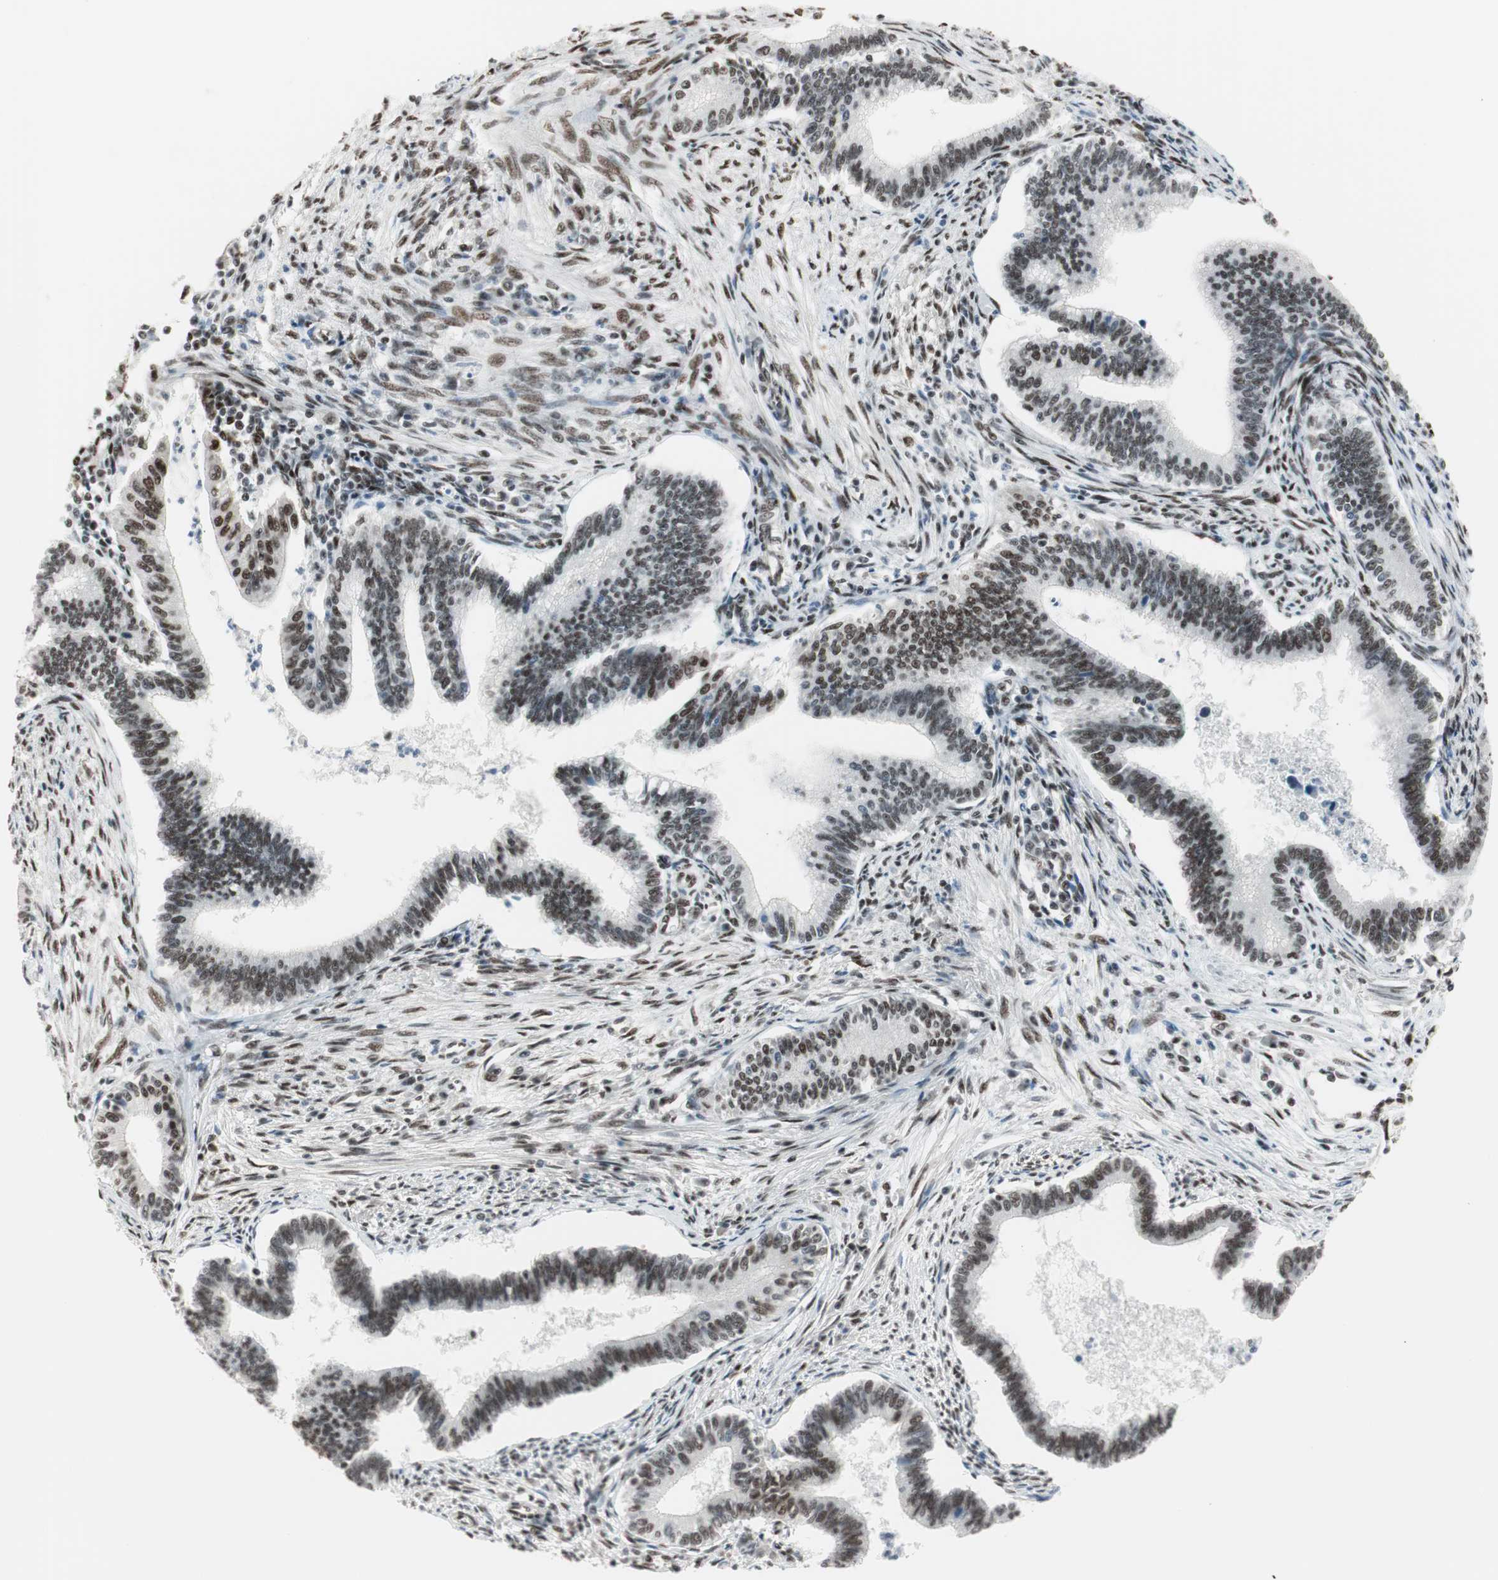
{"staining": {"intensity": "moderate", "quantity": ">75%", "location": "nuclear"}, "tissue": "cervical cancer", "cell_type": "Tumor cells", "image_type": "cancer", "snomed": [{"axis": "morphology", "description": "Adenocarcinoma, NOS"}, {"axis": "topography", "description": "Cervix"}], "caption": "DAB (3,3'-diaminobenzidine) immunohistochemical staining of cervical adenocarcinoma exhibits moderate nuclear protein positivity in approximately >75% of tumor cells.", "gene": "HEXIM1", "patient": {"sex": "female", "age": 36}}